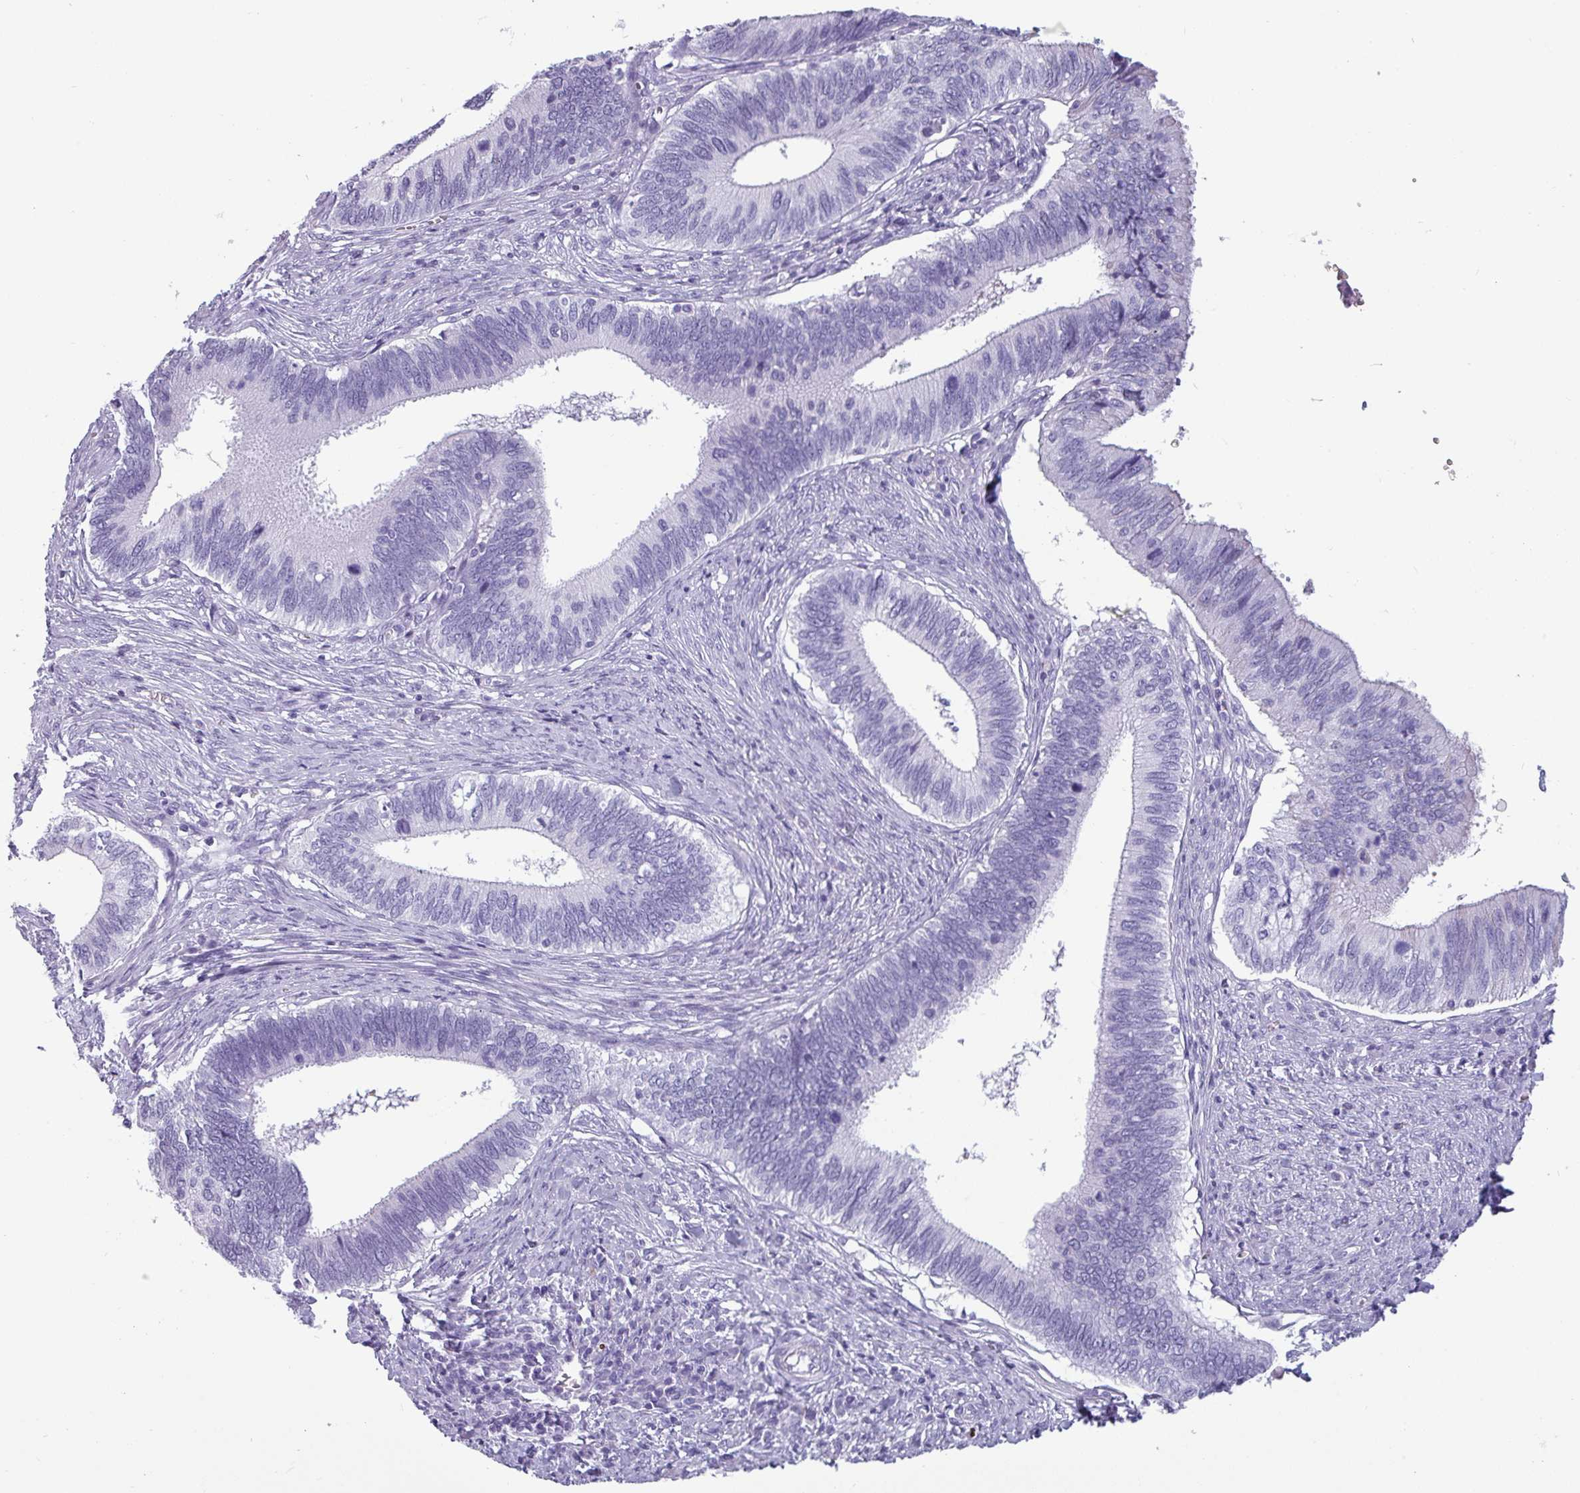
{"staining": {"intensity": "negative", "quantity": "none", "location": "none"}, "tissue": "cervical cancer", "cell_type": "Tumor cells", "image_type": "cancer", "snomed": [{"axis": "morphology", "description": "Adenocarcinoma, NOS"}, {"axis": "topography", "description": "Cervix"}], "caption": "This is an immunohistochemistry histopathology image of human adenocarcinoma (cervical). There is no expression in tumor cells.", "gene": "CRYBB2", "patient": {"sex": "female", "age": 42}}